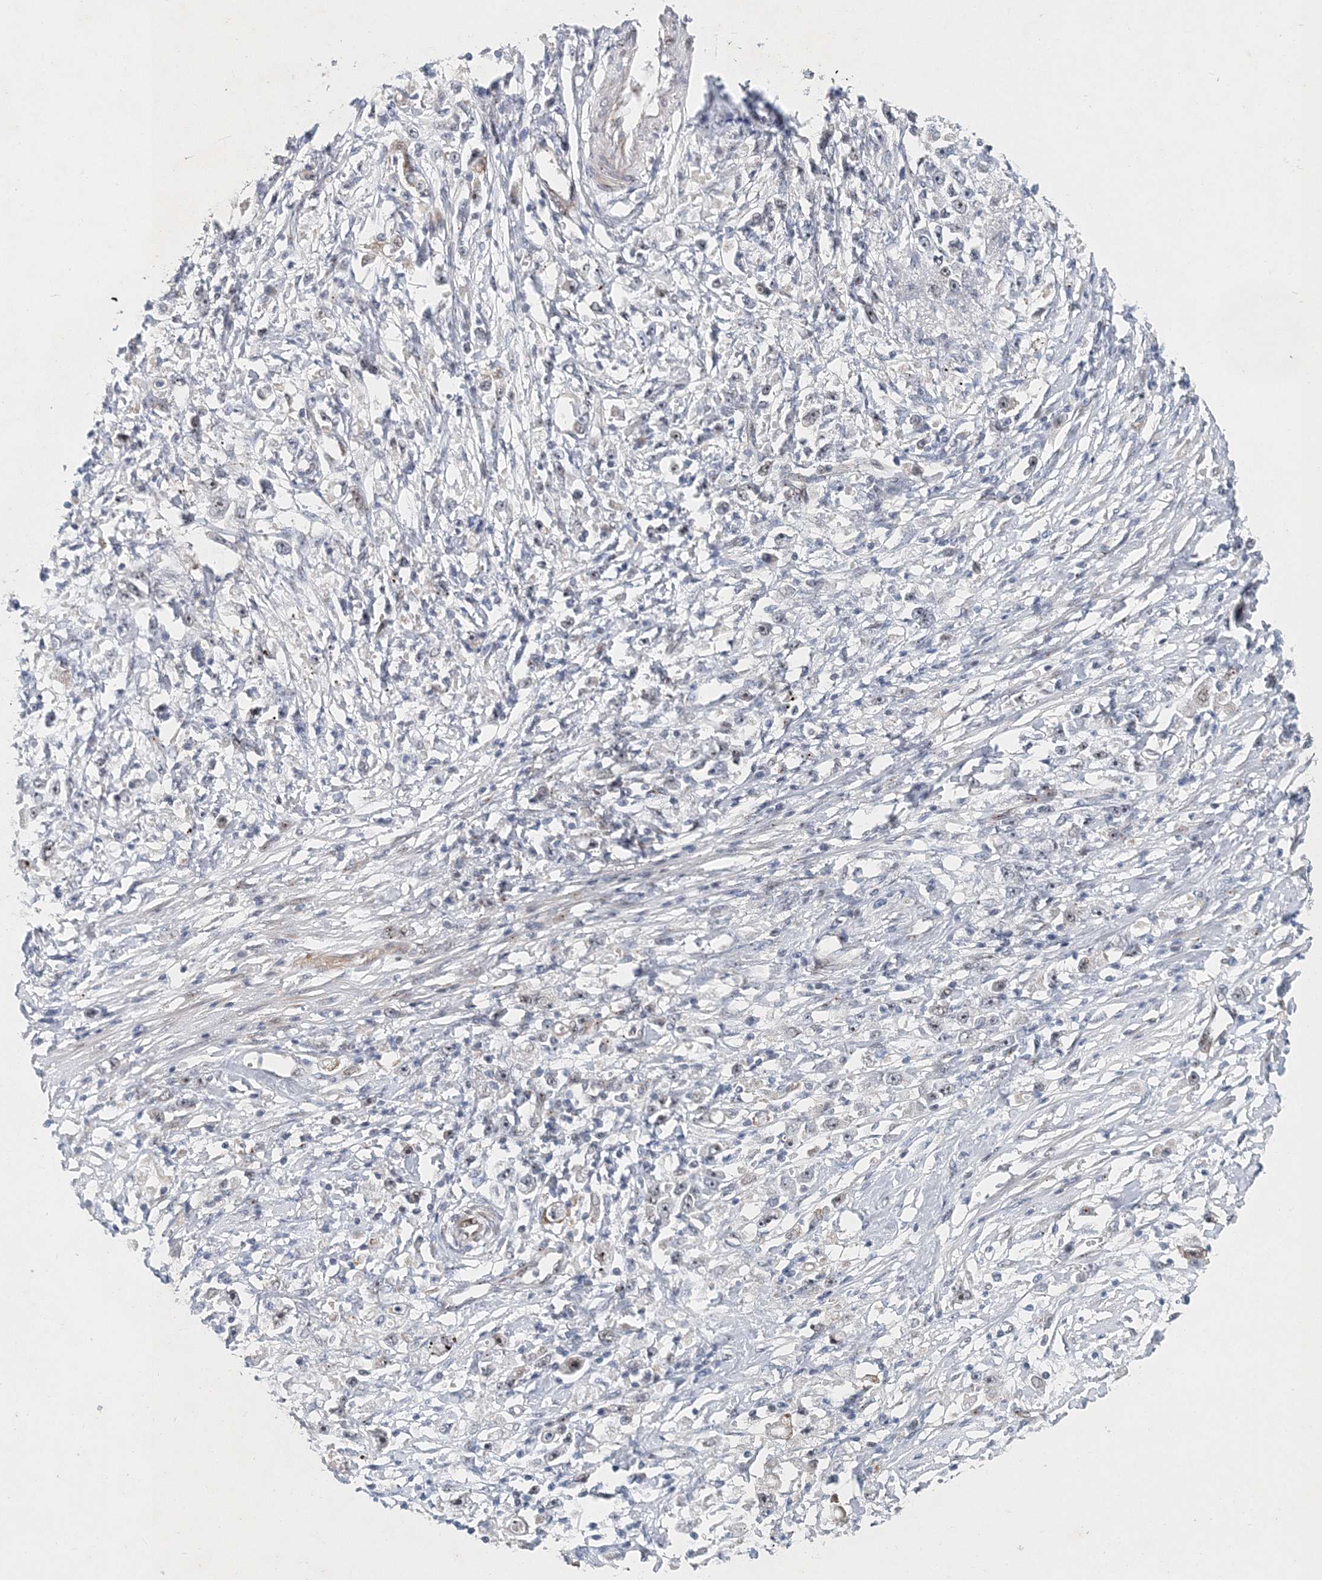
{"staining": {"intensity": "negative", "quantity": "none", "location": "none"}, "tissue": "stomach cancer", "cell_type": "Tumor cells", "image_type": "cancer", "snomed": [{"axis": "morphology", "description": "Adenocarcinoma, NOS"}, {"axis": "topography", "description": "Stomach"}], "caption": "A high-resolution histopathology image shows immunohistochemistry staining of stomach cancer, which reveals no significant expression in tumor cells. Nuclei are stained in blue.", "gene": "UIMC1", "patient": {"sex": "female", "age": 59}}